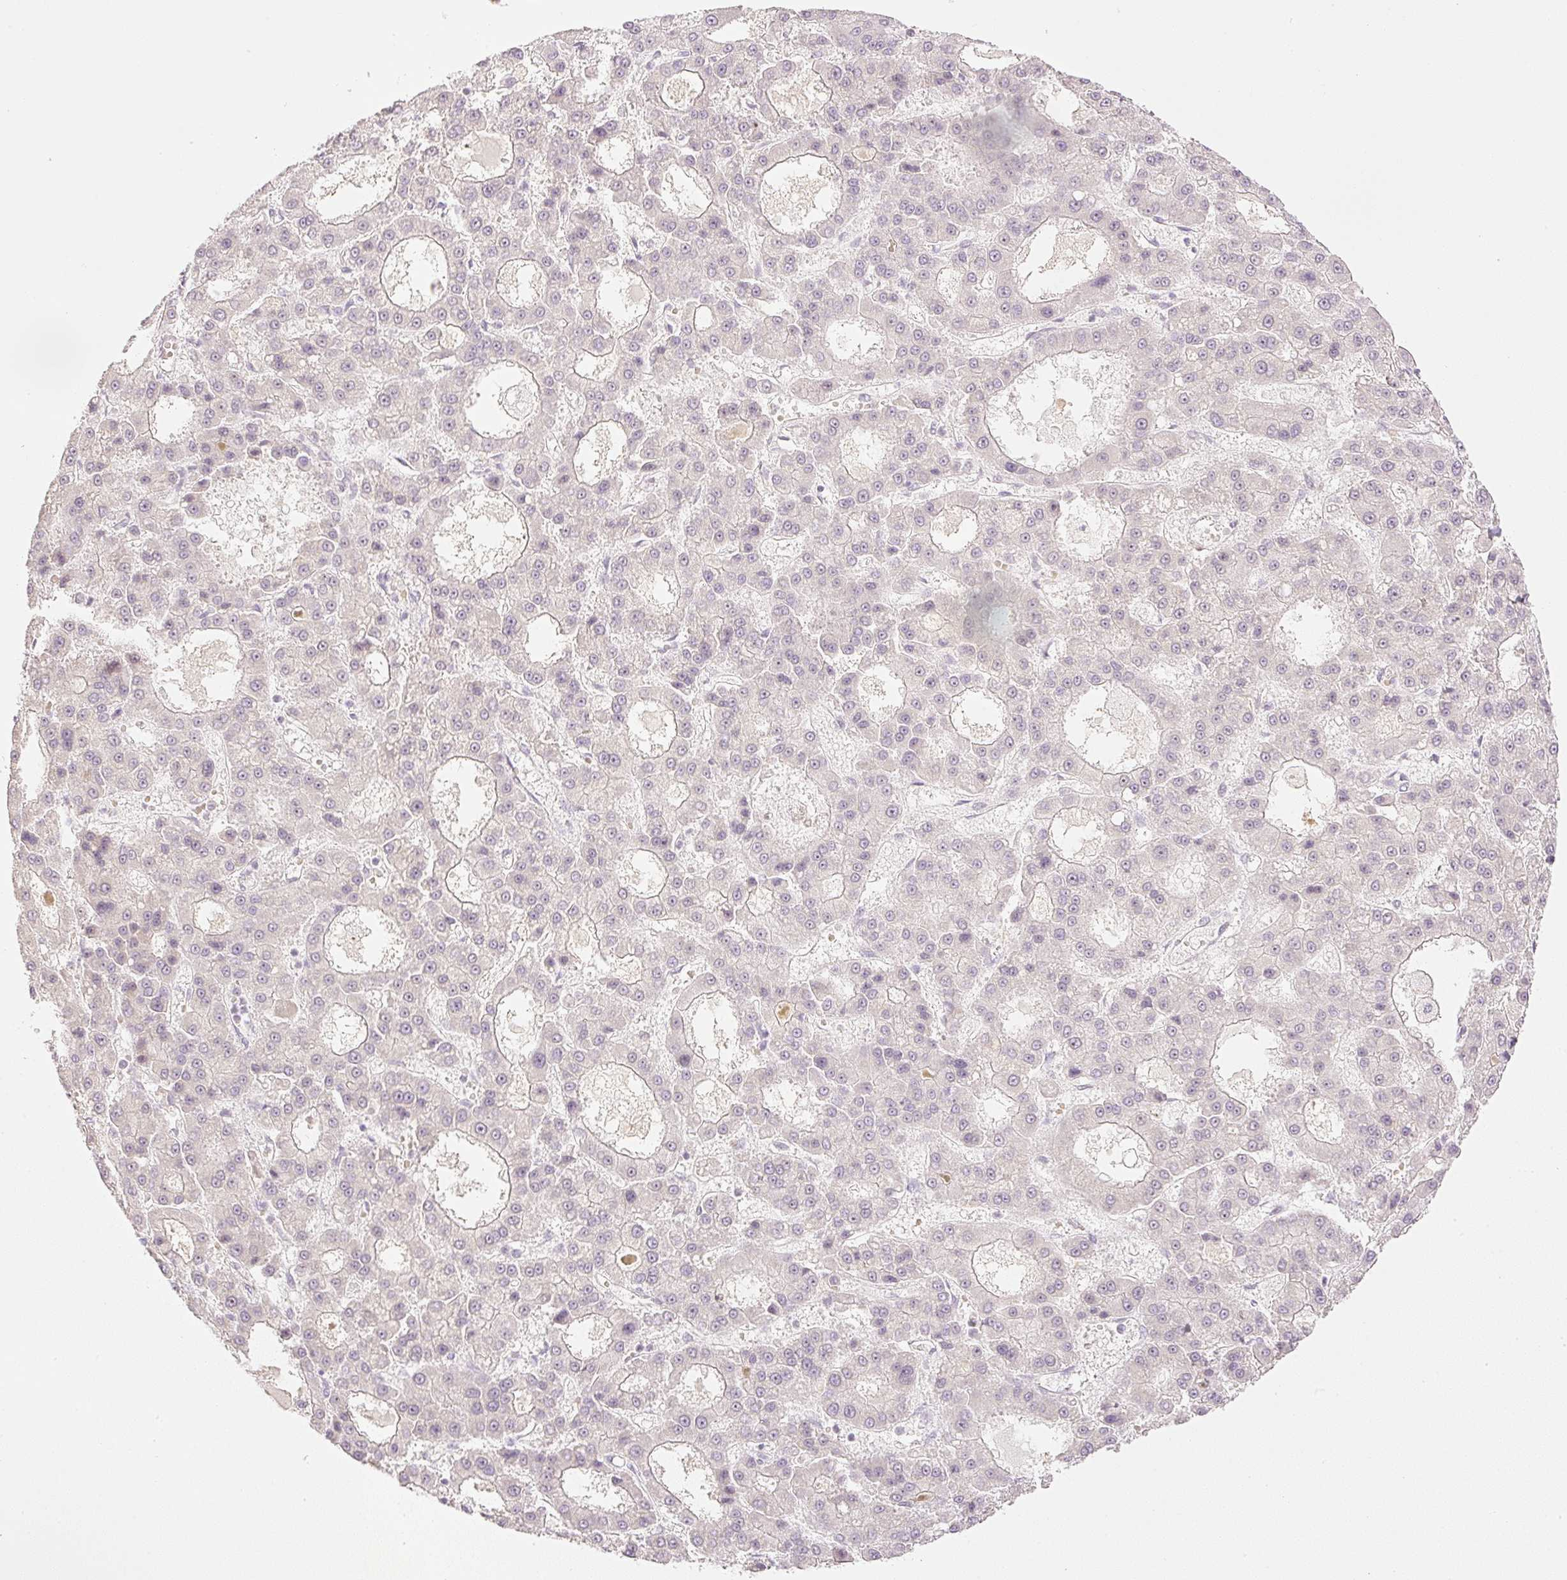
{"staining": {"intensity": "negative", "quantity": "none", "location": "none"}, "tissue": "liver cancer", "cell_type": "Tumor cells", "image_type": "cancer", "snomed": [{"axis": "morphology", "description": "Carcinoma, Hepatocellular, NOS"}, {"axis": "topography", "description": "Liver"}], "caption": "Tumor cells are negative for brown protein staining in liver cancer (hepatocellular carcinoma). (Stains: DAB immunohistochemistry (IHC) with hematoxylin counter stain, Microscopy: brightfield microscopy at high magnification).", "gene": "AAR2", "patient": {"sex": "male", "age": 70}}